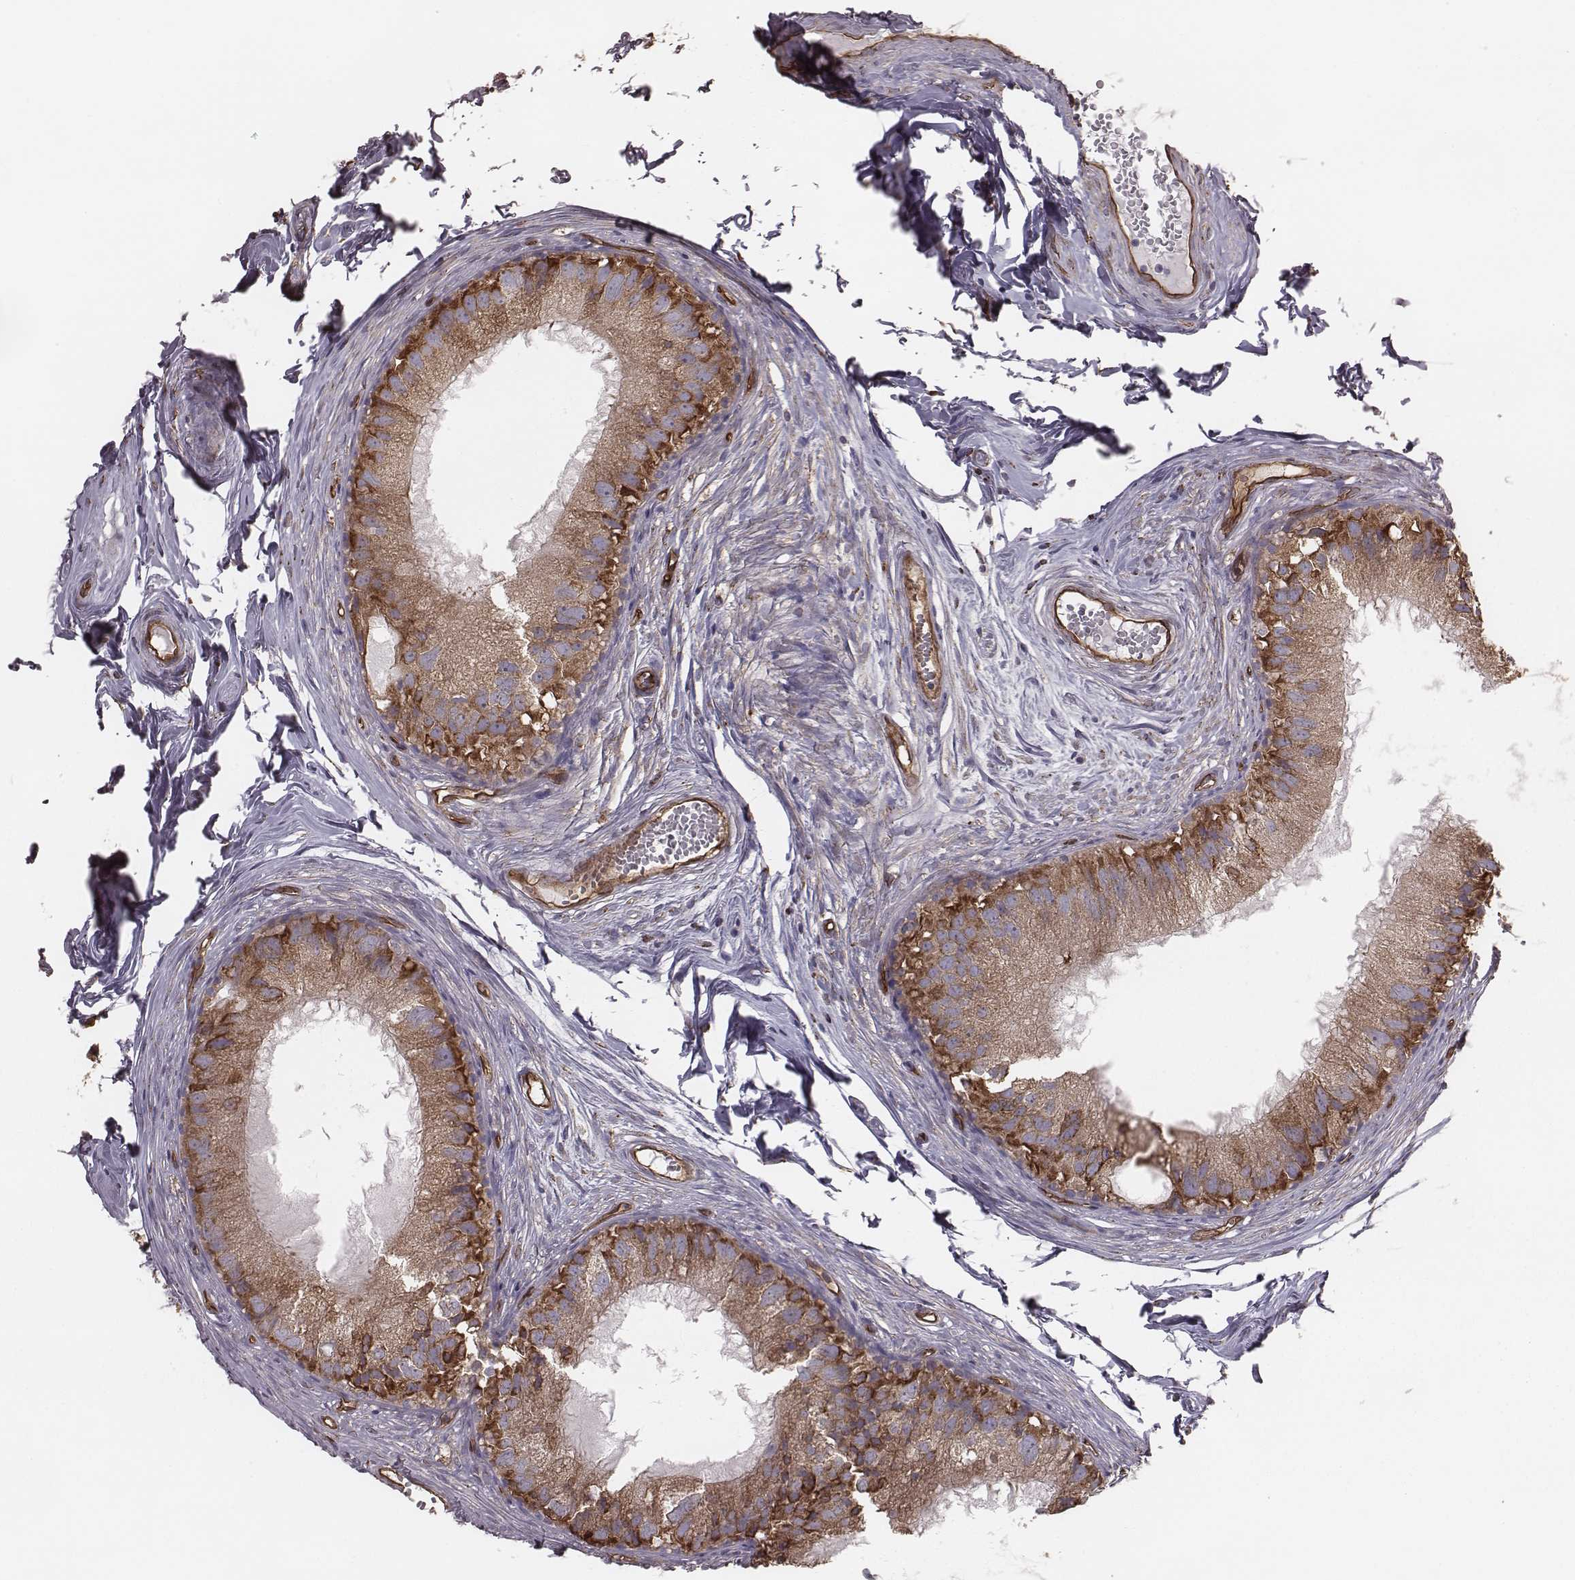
{"staining": {"intensity": "strong", "quantity": "25%-75%", "location": "cytoplasmic/membranous"}, "tissue": "epididymis", "cell_type": "Glandular cells", "image_type": "normal", "snomed": [{"axis": "morphology", "description": "Normal tissue, NOS"}, {"axis": "topography", "description": "Epididymis"}], "caption": "This histopathology image displays normal epididymis stained with immunohistochemistry to label a protein in brown. The cytoplasmic/membranous of glandular cells show strong positivity for the protein. Nuclei are counter-stained blue.", "gene": "PALMD", "patient": {"sex": "male", "age": 45}}